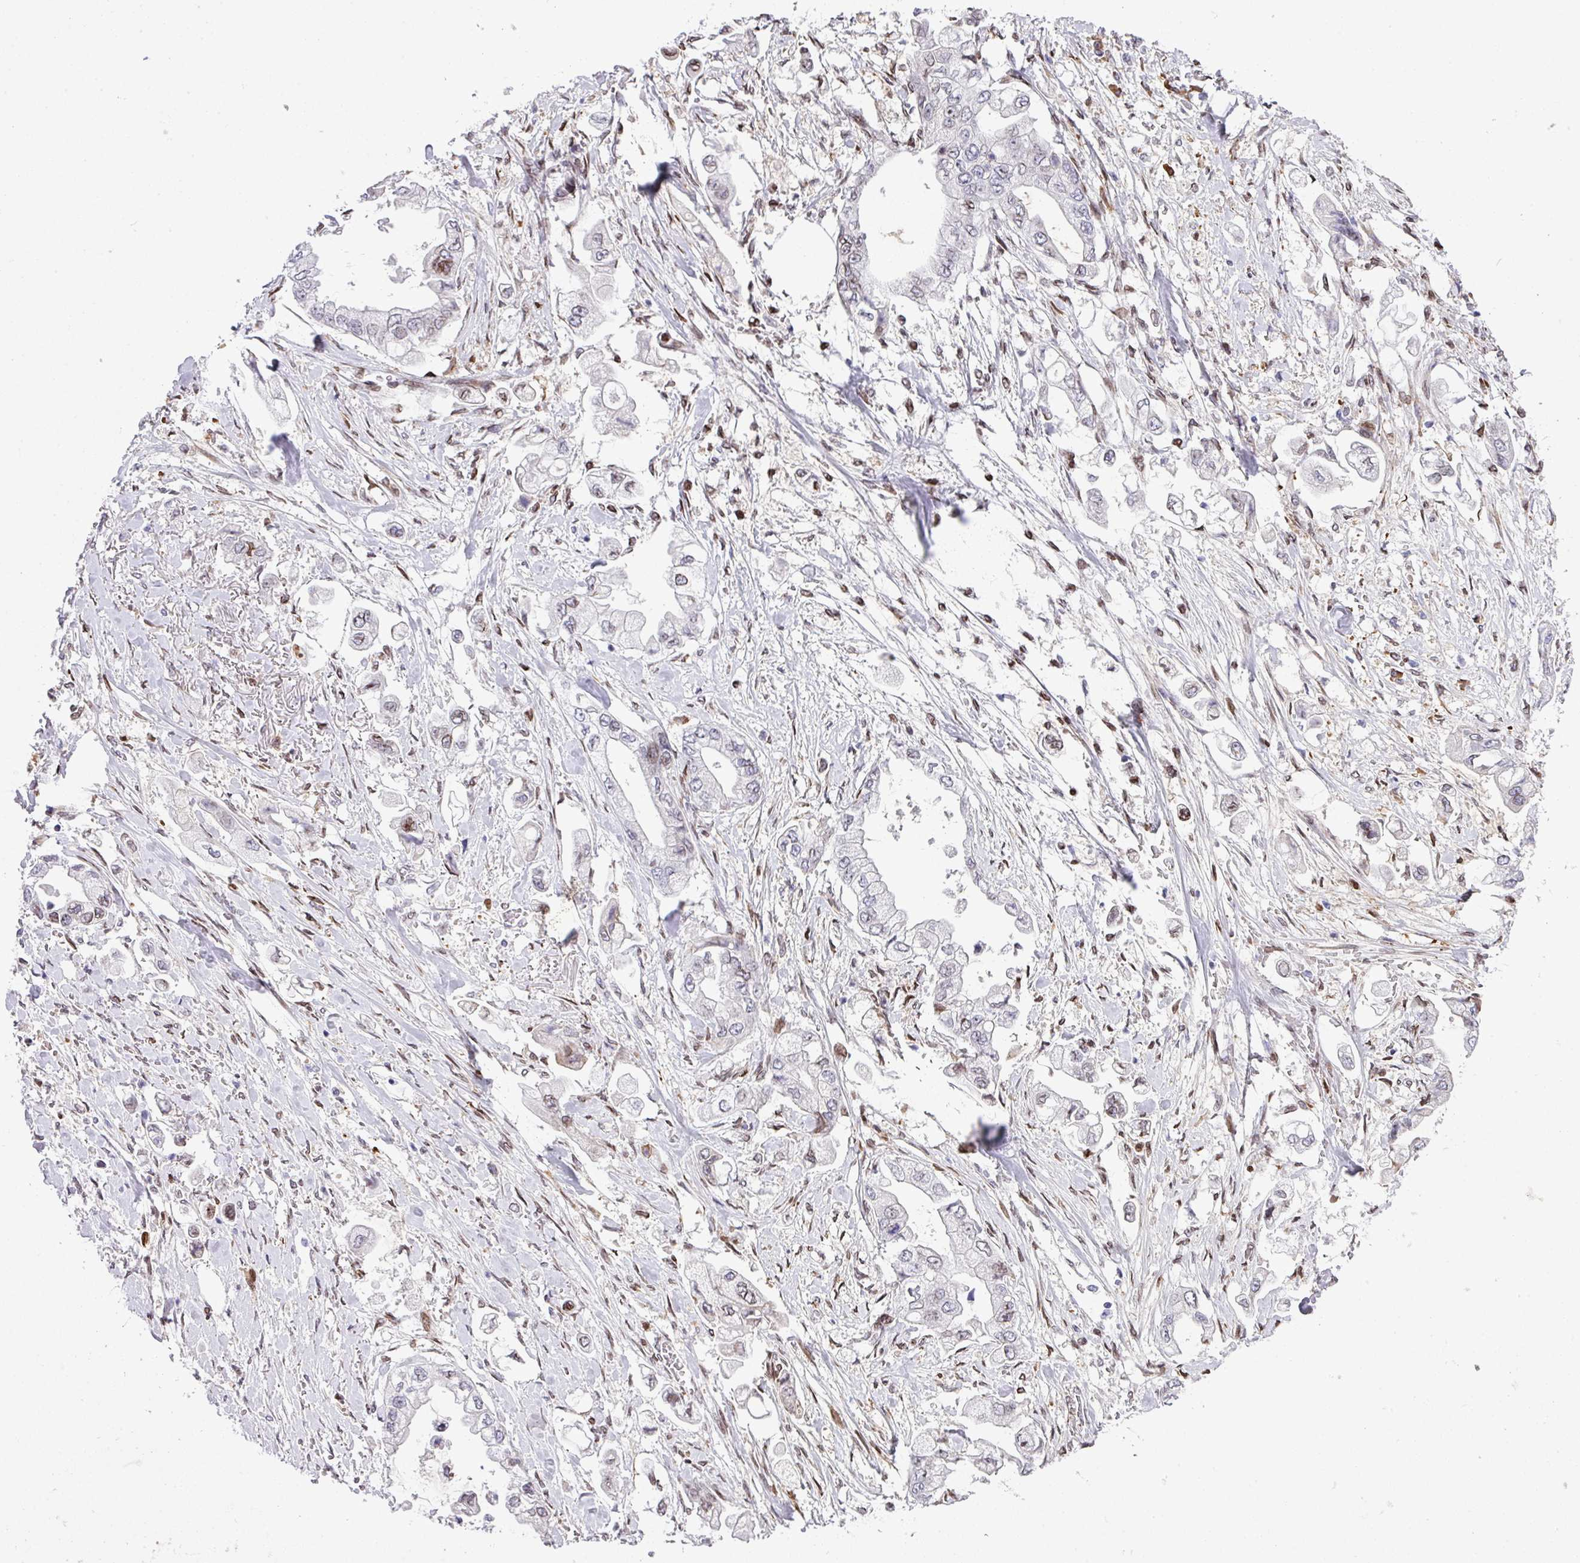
{"staining": {"intensity": "weak", "quantity": "<25%", "location": "nuclear"}, "tissue": "stomach cancer", "cell_type": "Tumor cells", "image_type": "cancer", "snomed": [{"axis": "morphology", "description": "Adenocarcinoma, NOS"}, {"axis": "topography", "description": "Stomach"}], "caption": "Tumor cells are negative for protein expression in human stomach cancer (adenocarcinoma).", "gene": "PLK1", "patient": {"sex": "male", "age": 62}}